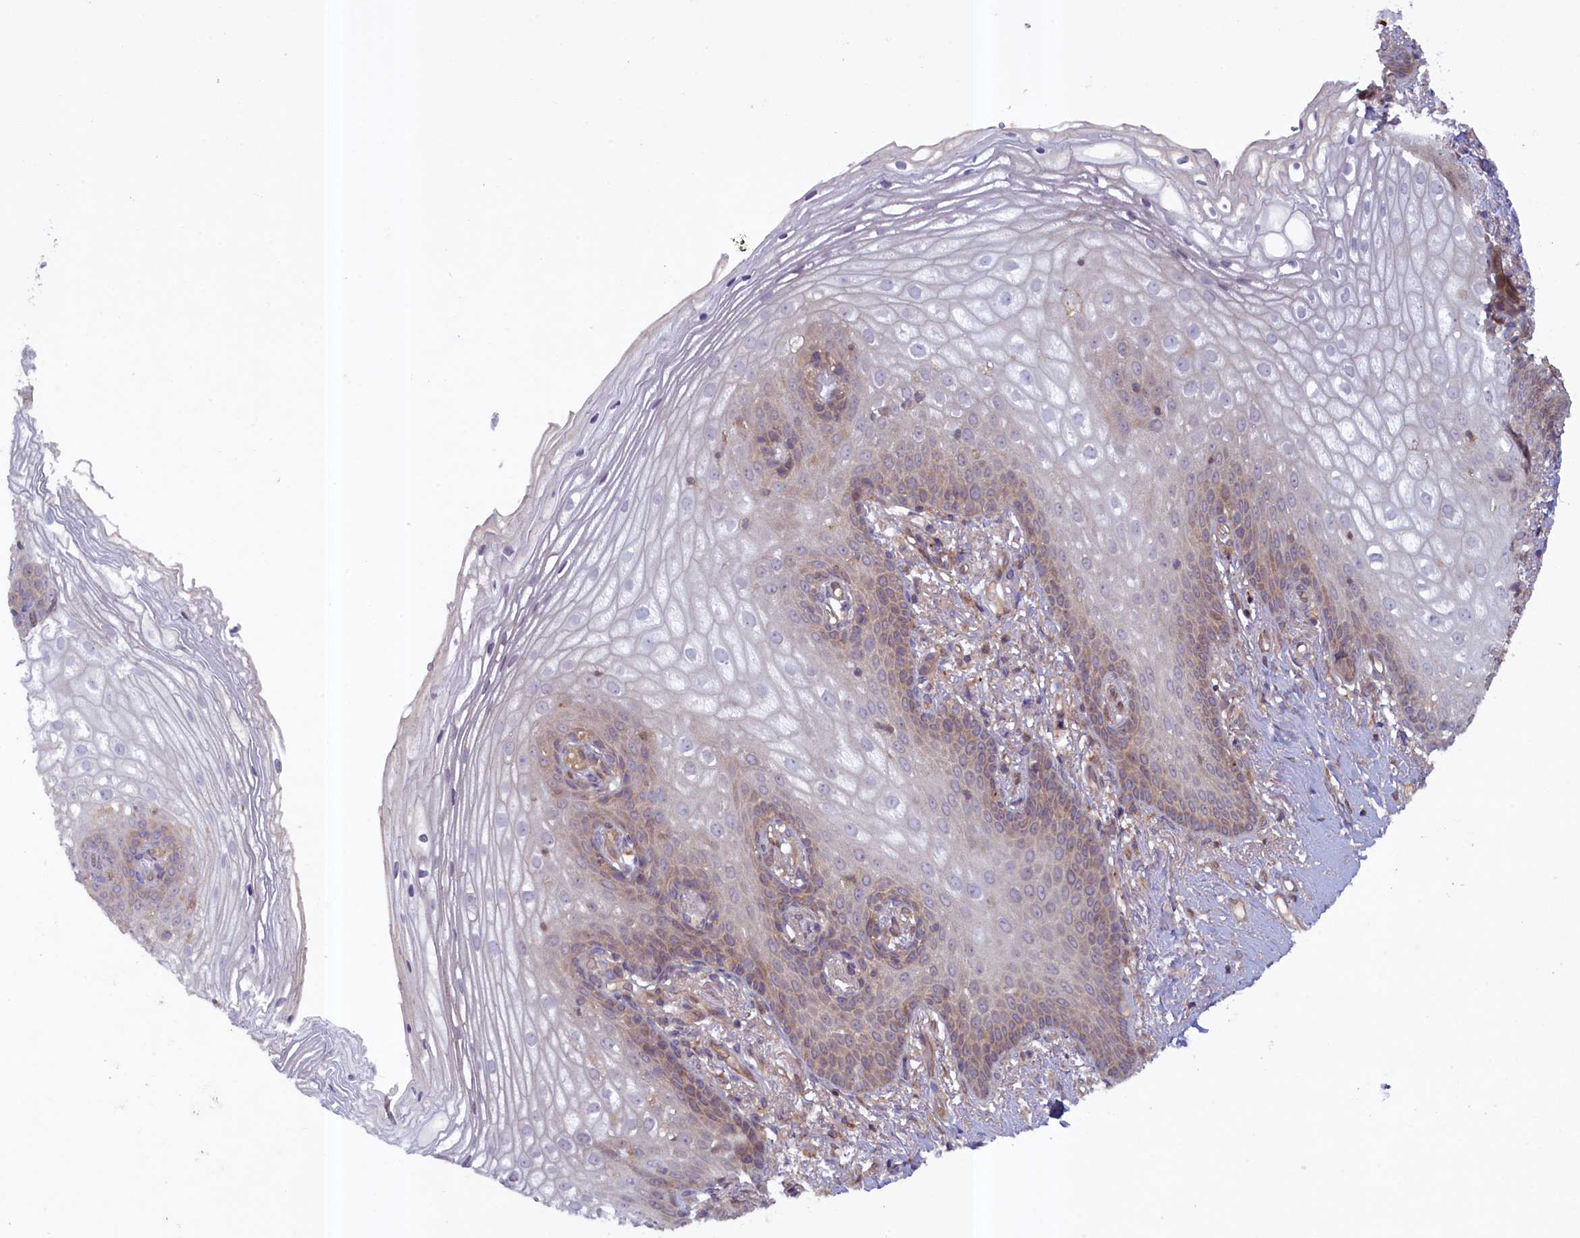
{"staining": {"intensity": "weak", "quantity": "25%-75%", "location": "cytoplasmic/membranous"}, "tissue": "vagina", "cell_type": "Squamous epithelial cells", "image_type": "normal", "snomed": [{"axis": "morphology", "description": "Normal tissue, NOS"}, {"axis": "topography", "description": "Vagina"}], "caption": "This photomicrograph displays immunohistochemistry (IHC) staining of normal human vagina, with low weak cytoplasmic/membranous positivity in approximately 25%-75% of squamous epithelial cells.", "gene": "NUBP1", "patient": {"sex": "female", "age": 60}}